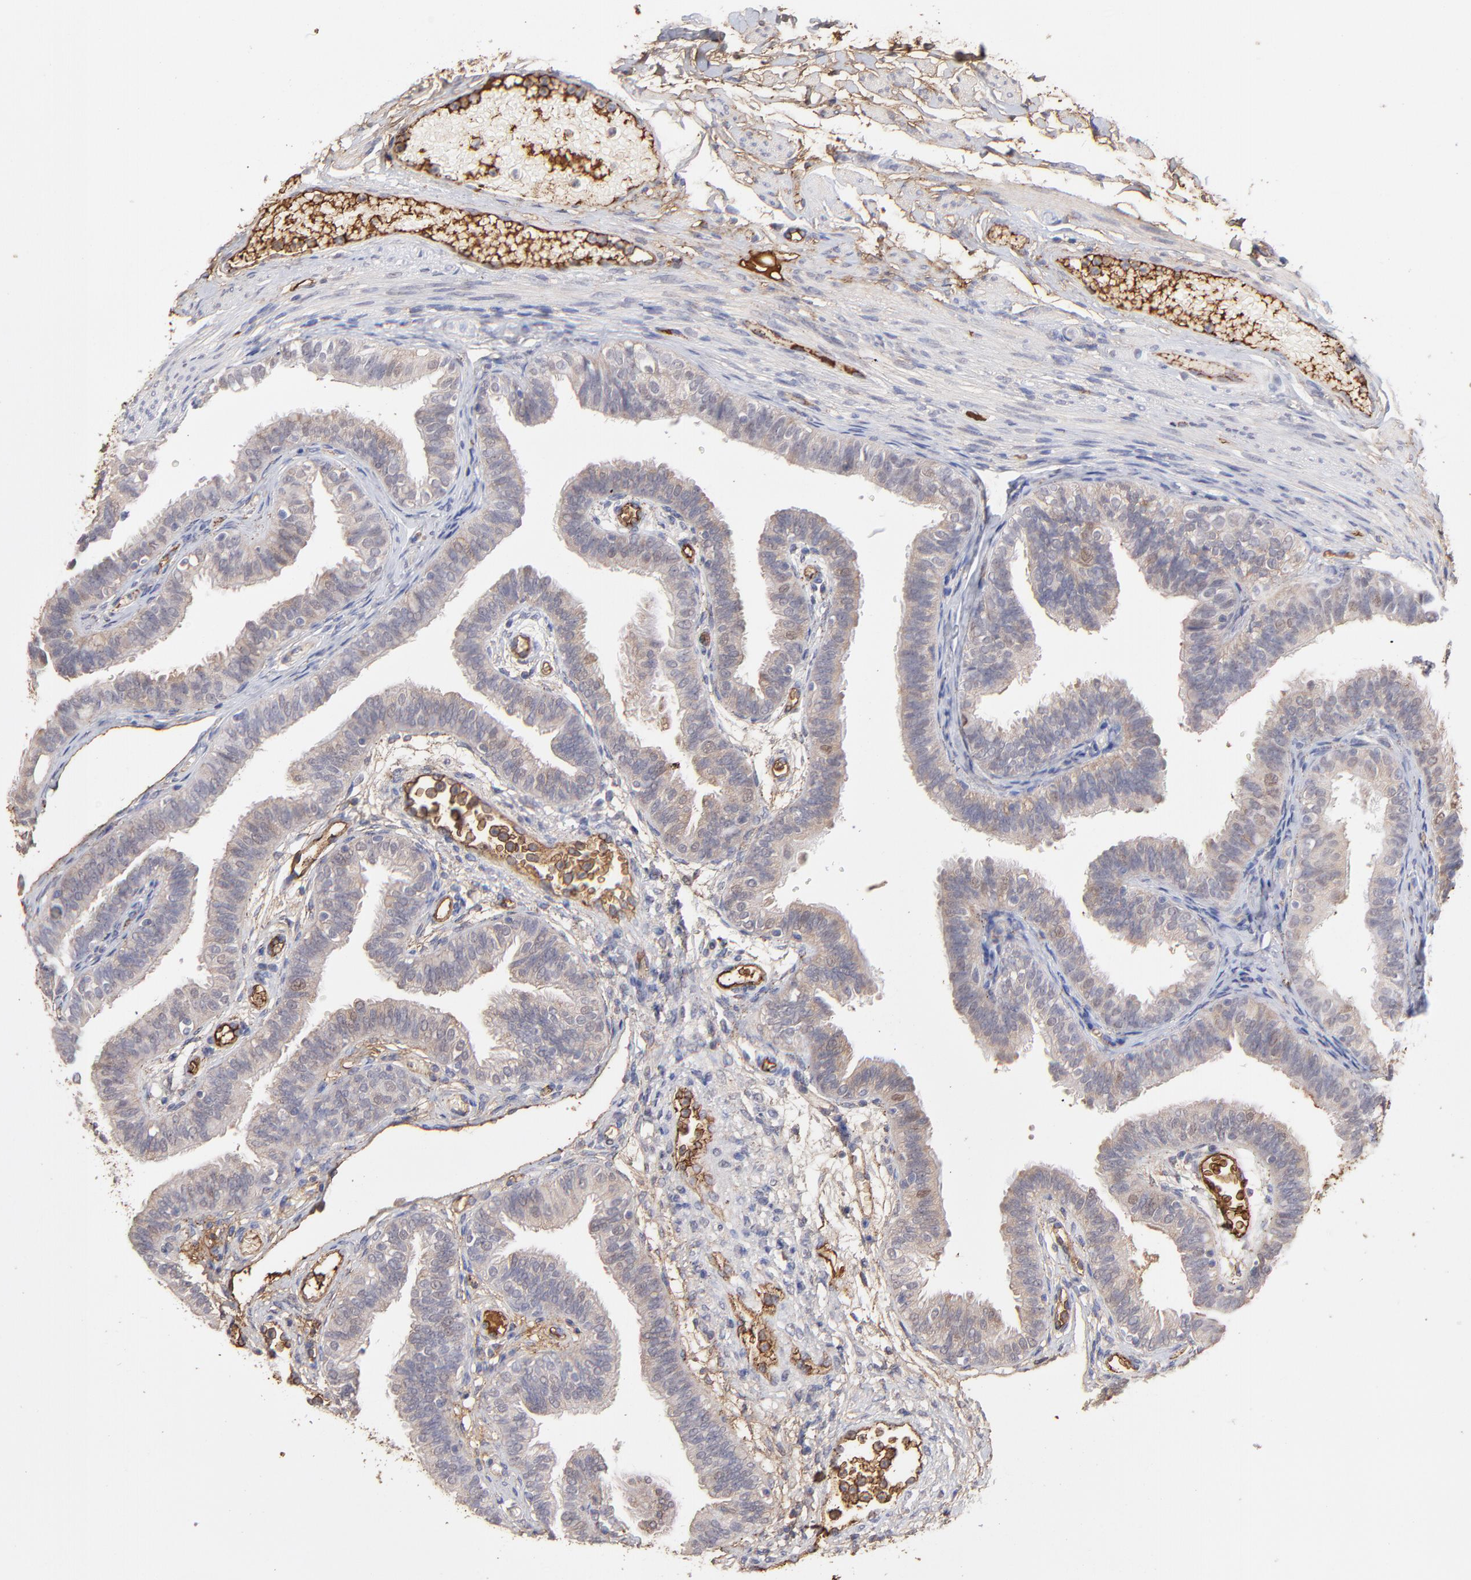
{"staining": {"intensity": "weak", "quantity": "<25%", "location": "cytoplasmic/membranous,nuclear"}, "tissue": "fallopian tube", "cell_type": "Glandular cells", "image_type": "normal", "snomed": [{"axis": "morphology", "description": "Normal tissue, NOS"}, {"axis": "morphology", "description": "Dermoid, NOS"}, {"axis": "topography", "description": "Fallopian tube"}], "caption": "The micrograph shows no significant positivity in glandular cells of fallopian tube. Nuclei are stained in blue.", "gene": "PSMD14", "patient": {"sex": "female", "age": 33}}